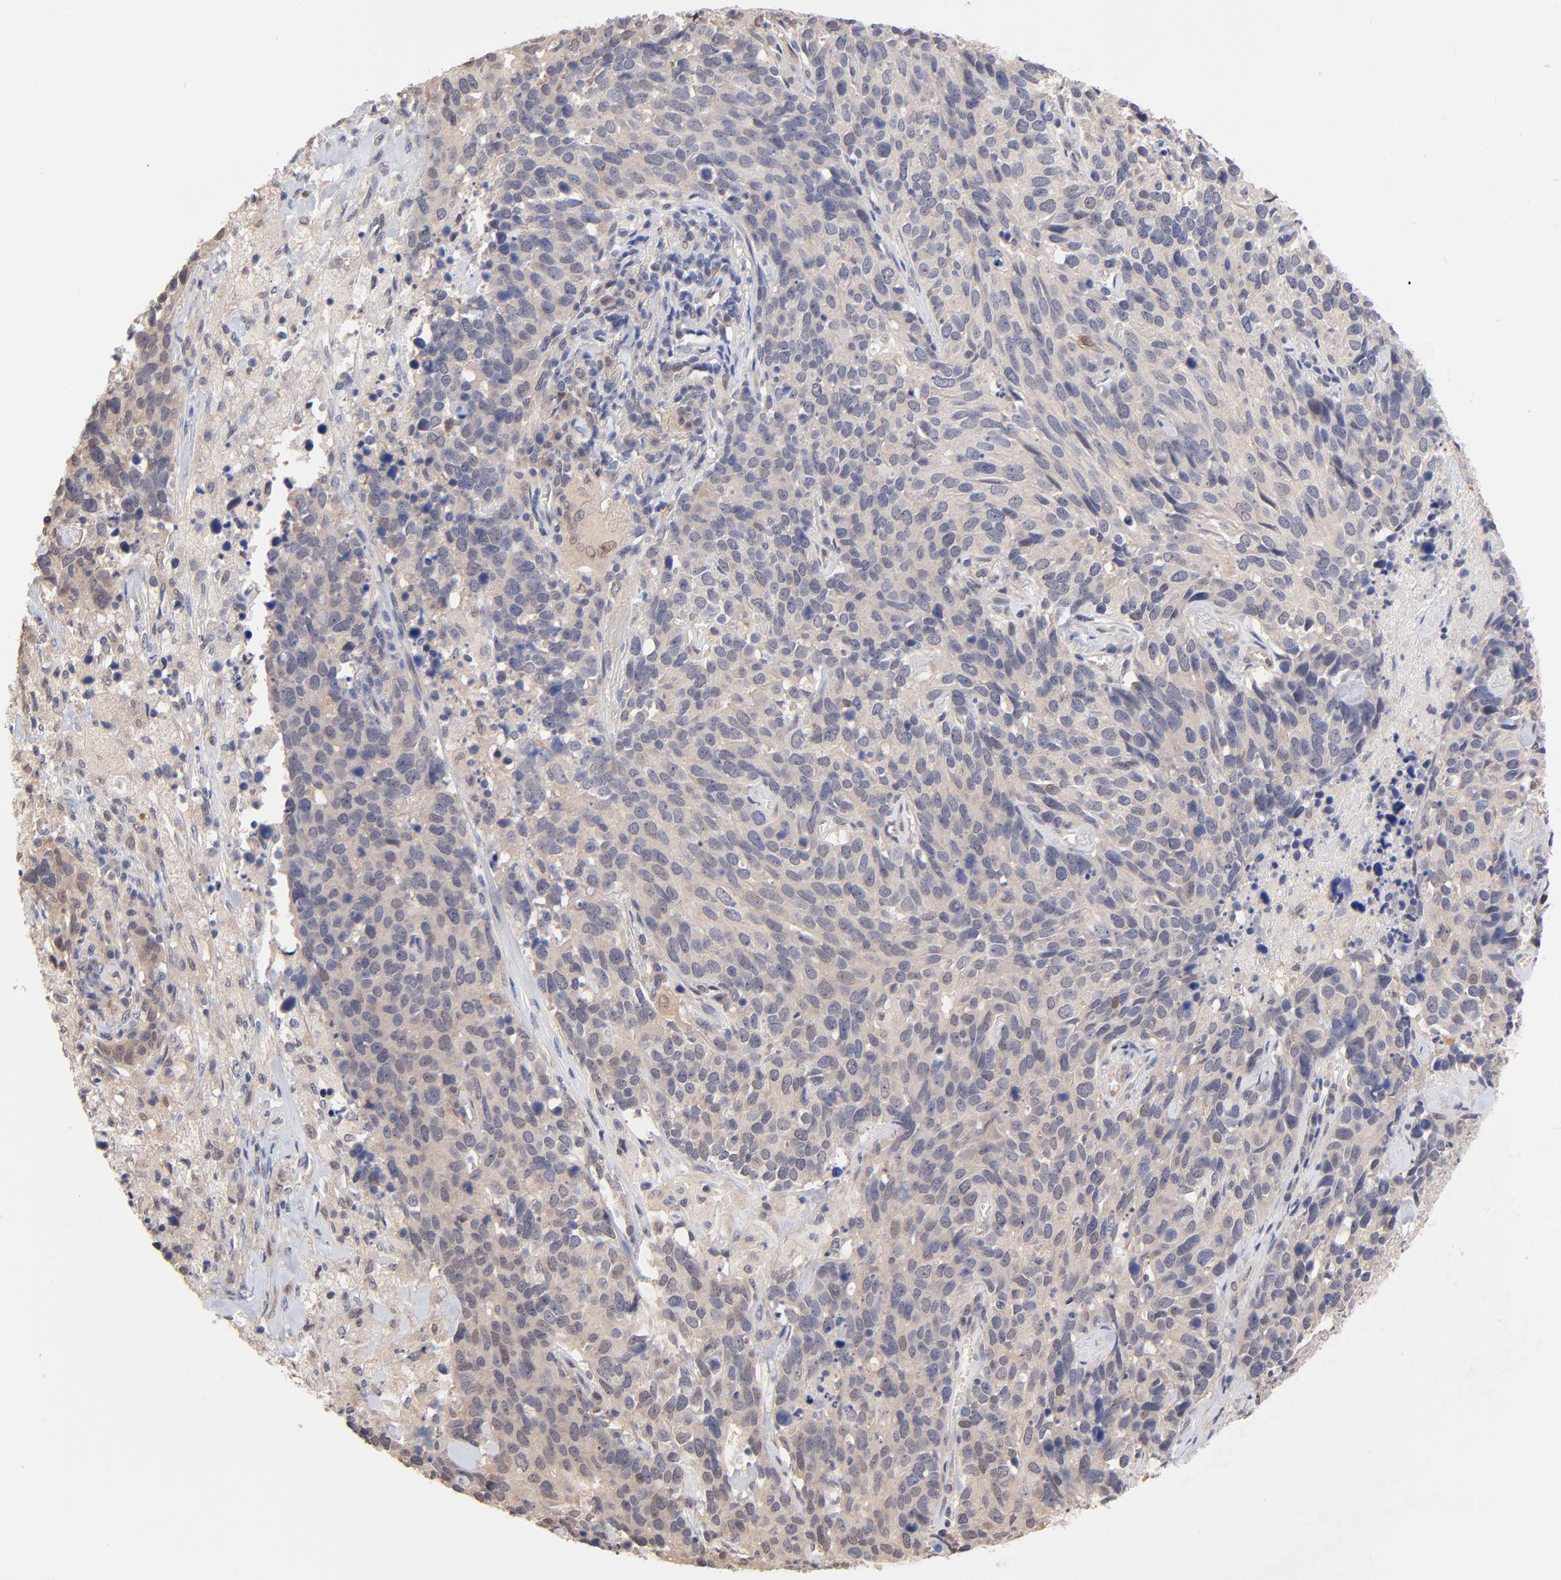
{"staining": {"intensity": "weak", "quantity": ">75%", "location": "cytoplasmic/membranous"}, "tissue": "lung cancer", "cell_type": "Tumor cells", "image_type": "cancer", "snomed": [{"axis": "morphology", "description": "Neoplasm, malignant, NOS"}, {"axis": "topography", "description": "Lung"}], "caption": "Tumor cells show weak cytoplasmic/membranous staining in approximately >75% of cells in lung neoplasm (malignant).", "gene": "TXNL1", "patient": {"sex": "female", "age": 76}}